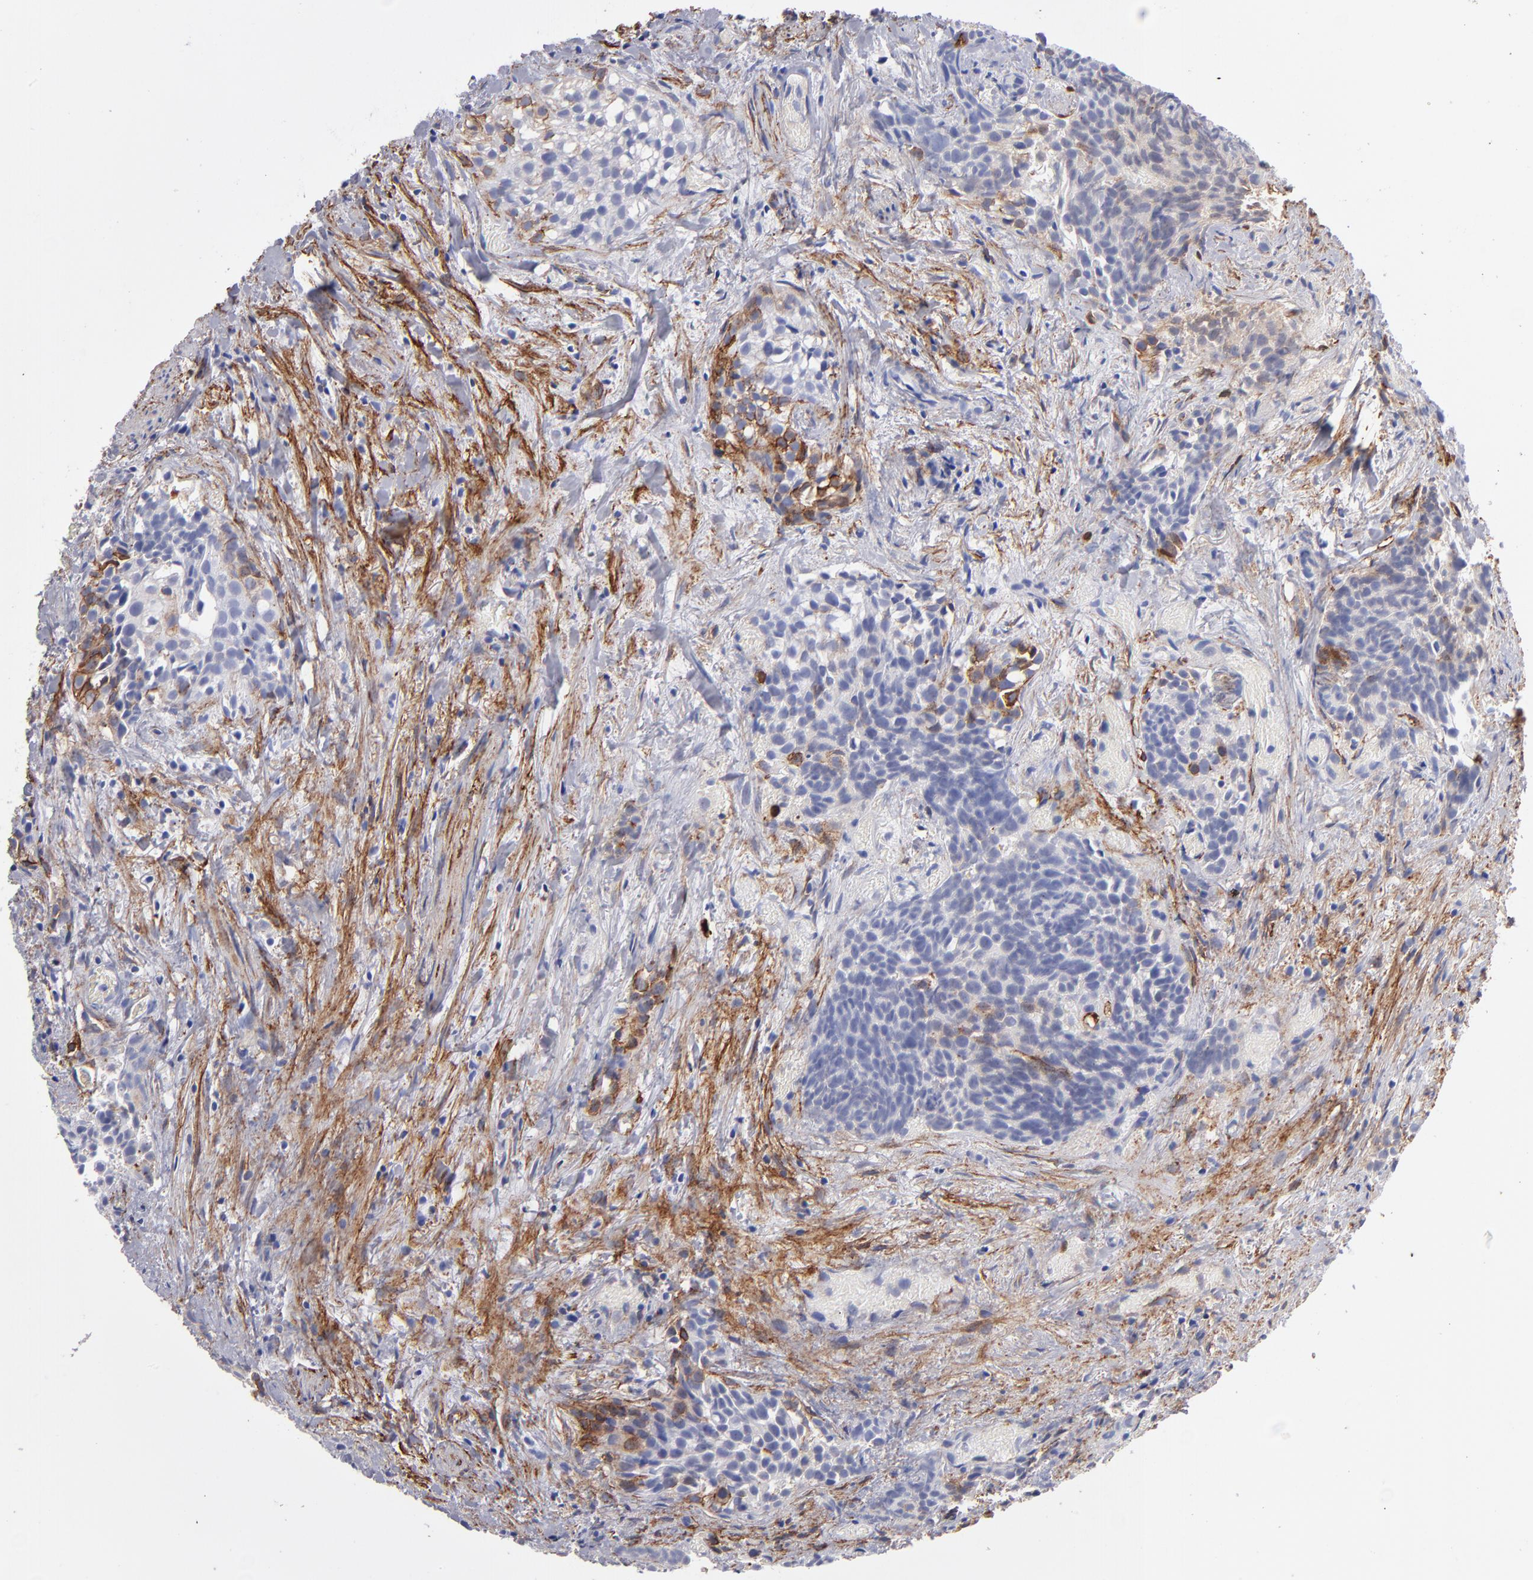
{"staining": {"intensity": "weak", "quantity": "25%-75%", "location": "cytoplasmic/membranous"}, "tissue": "urothelial cancer", "cell_type": "Tumor cells", "image_type": "cancer", "snomed": [{"axis": "morphology", "description": "Urothelial carcinoma, High grade"}, {"axis": "topography", "description": "Urinary bladder"}], "caption": "Immunohistochemical staining of urothelial cancer reveals weak cytoplasmic/membranous protein staining in approximately 25%-75% of tumor cells.", "gene": "AHNAK2", "patient": {"sex": "female", "age": 78}}